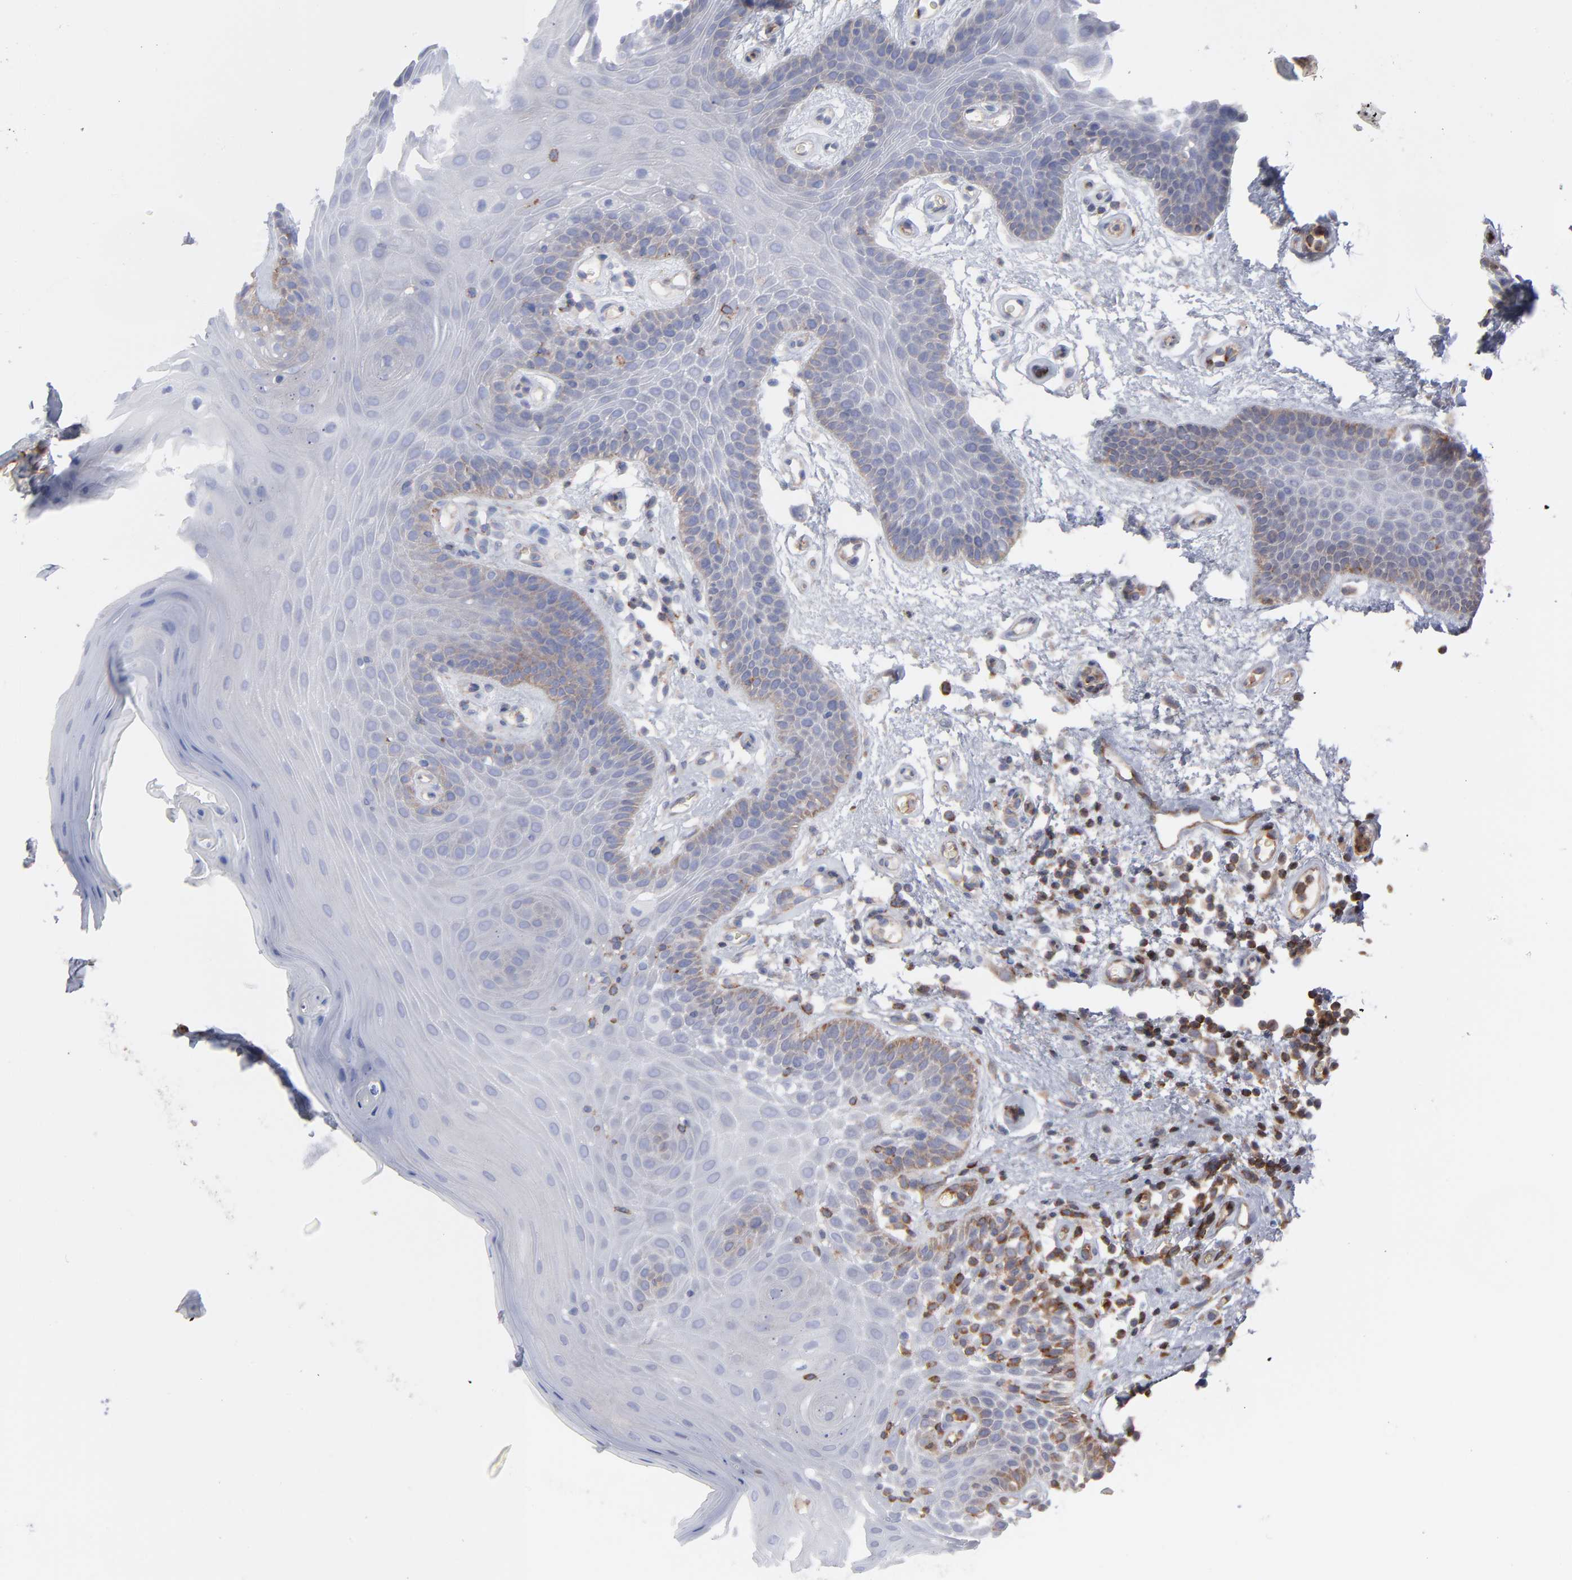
{"staining": {"intensity": "moderate", "quantity": "<25%", "location": "cytoplasmic/membranous"}, "tissue": "oral mucosa", "cell_type": "Squamous epithelial cells", "image_type": "normal", "snomed": [{"axis": "morphology", "description": "Normal tissue, NOS"}, {"axis": "morphology", "description": "Squamous cell carcinoma, NOS"}, {"axis": "topography", "description": "Skeletal muscle"}, {"axis": "topography", "description": "Oral tissue"}, {"axis": "topography", "description": "Head-Neck"}], "caption": "A low amount of moderate cytoplasmic/membranous staining is seen in approximately <25% of squamous epithelial cells in unremarkable oral mucosa. The staining is performed using DAB (3,3'-diaminobenzidine) brown chromogen to label protein expression. The nuclei are counter-stained blue using hematoxylin.", "gene": "PXN", "patient": {"sex": "male", "age": 71}}